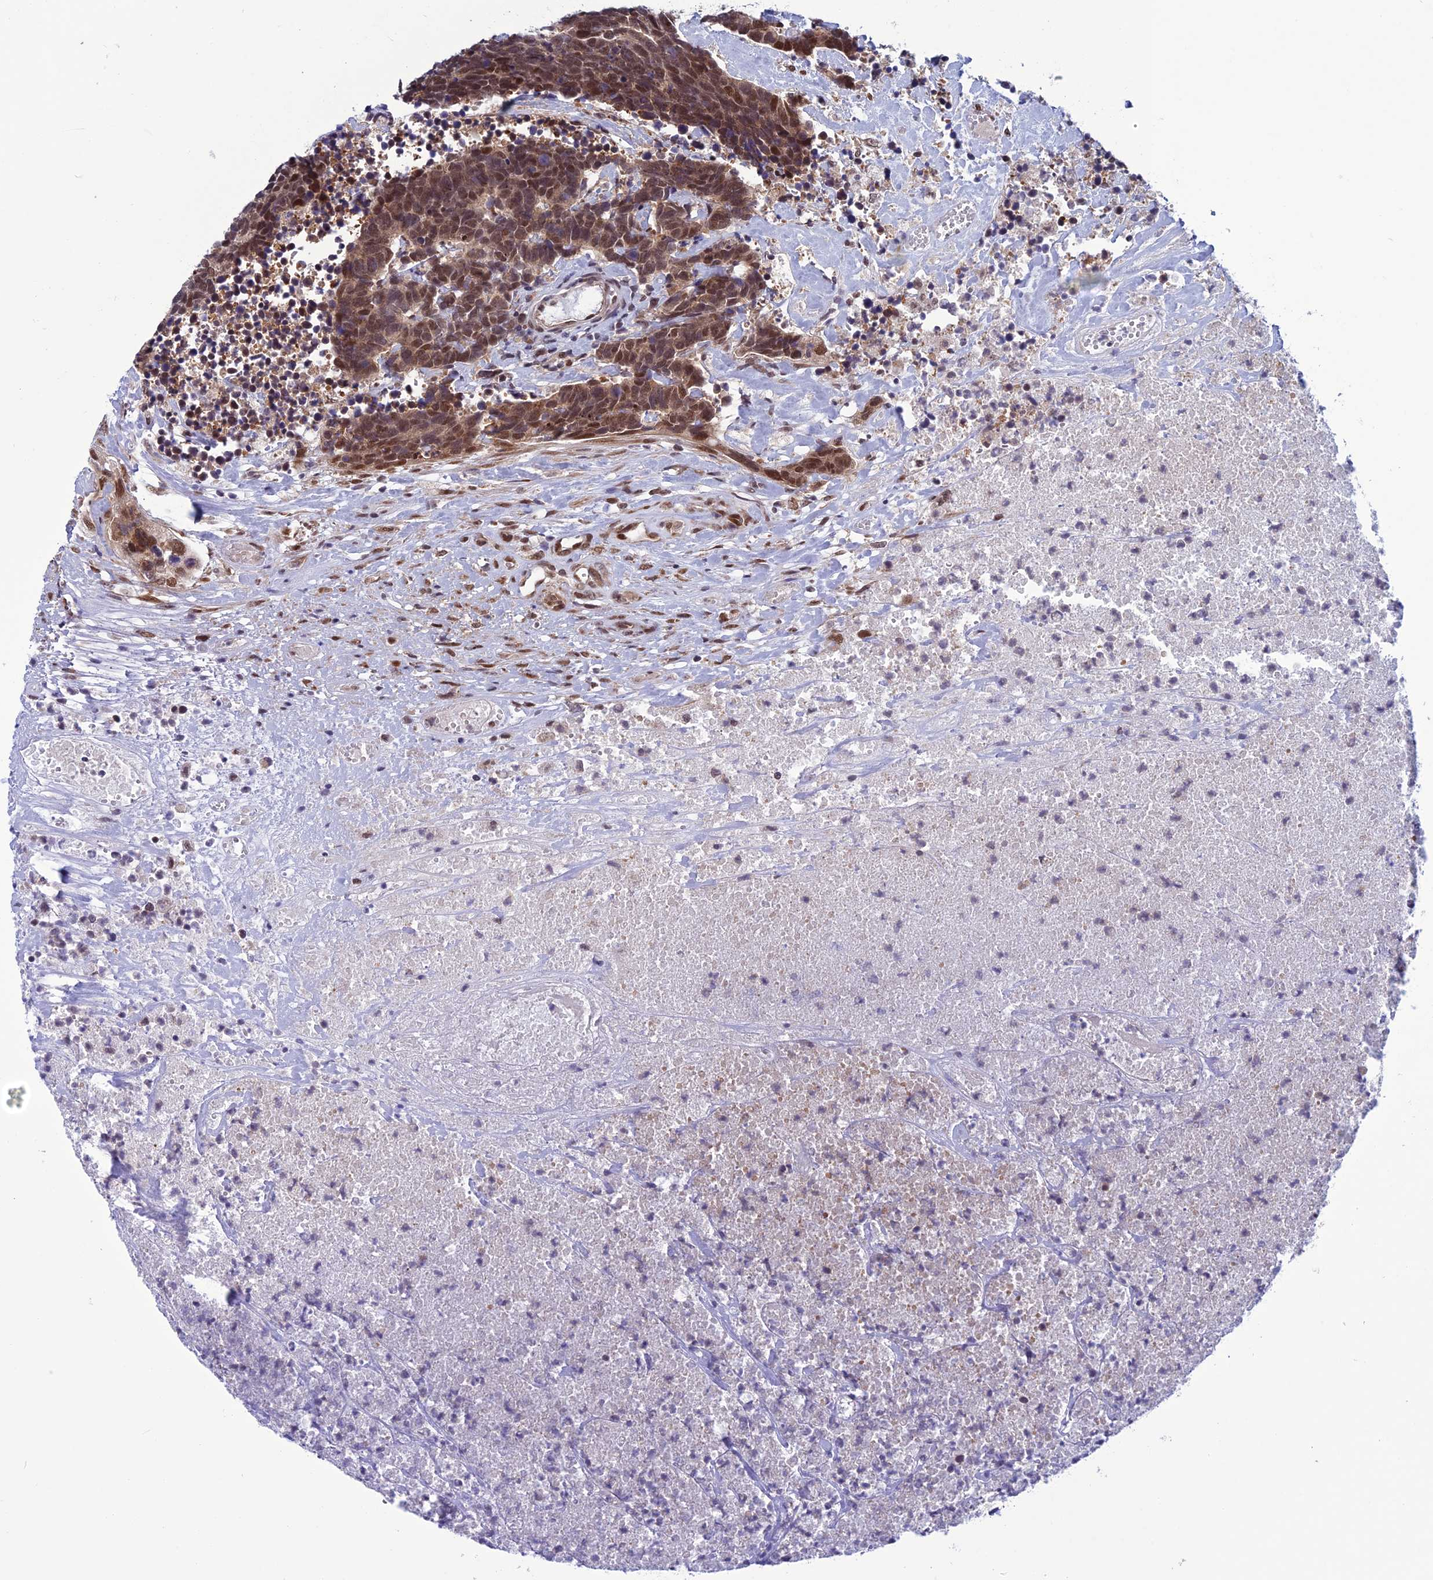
{"staining": {"intensity": "moderate", "quantity": ">75%", "location": "nuclear"}, "tissue": "carcinoid", "cell_type": "Tumor cells", "image_type": "cancer", "snomed": [{"axis": "morphology", "description": "Carcinoma, NOS"}, {"axis": "morphology", "description": "Carcinoid, malignant, NOS"}, {"axis": "topography", "description": "Urinary bladder"}], "caption": "Moderate nuclear protein expression is appreciated in approximately >75% of tumor cells in carcinoma.", "gene": "RTRAF", "patient": {"sex": "male", "age": 57}}